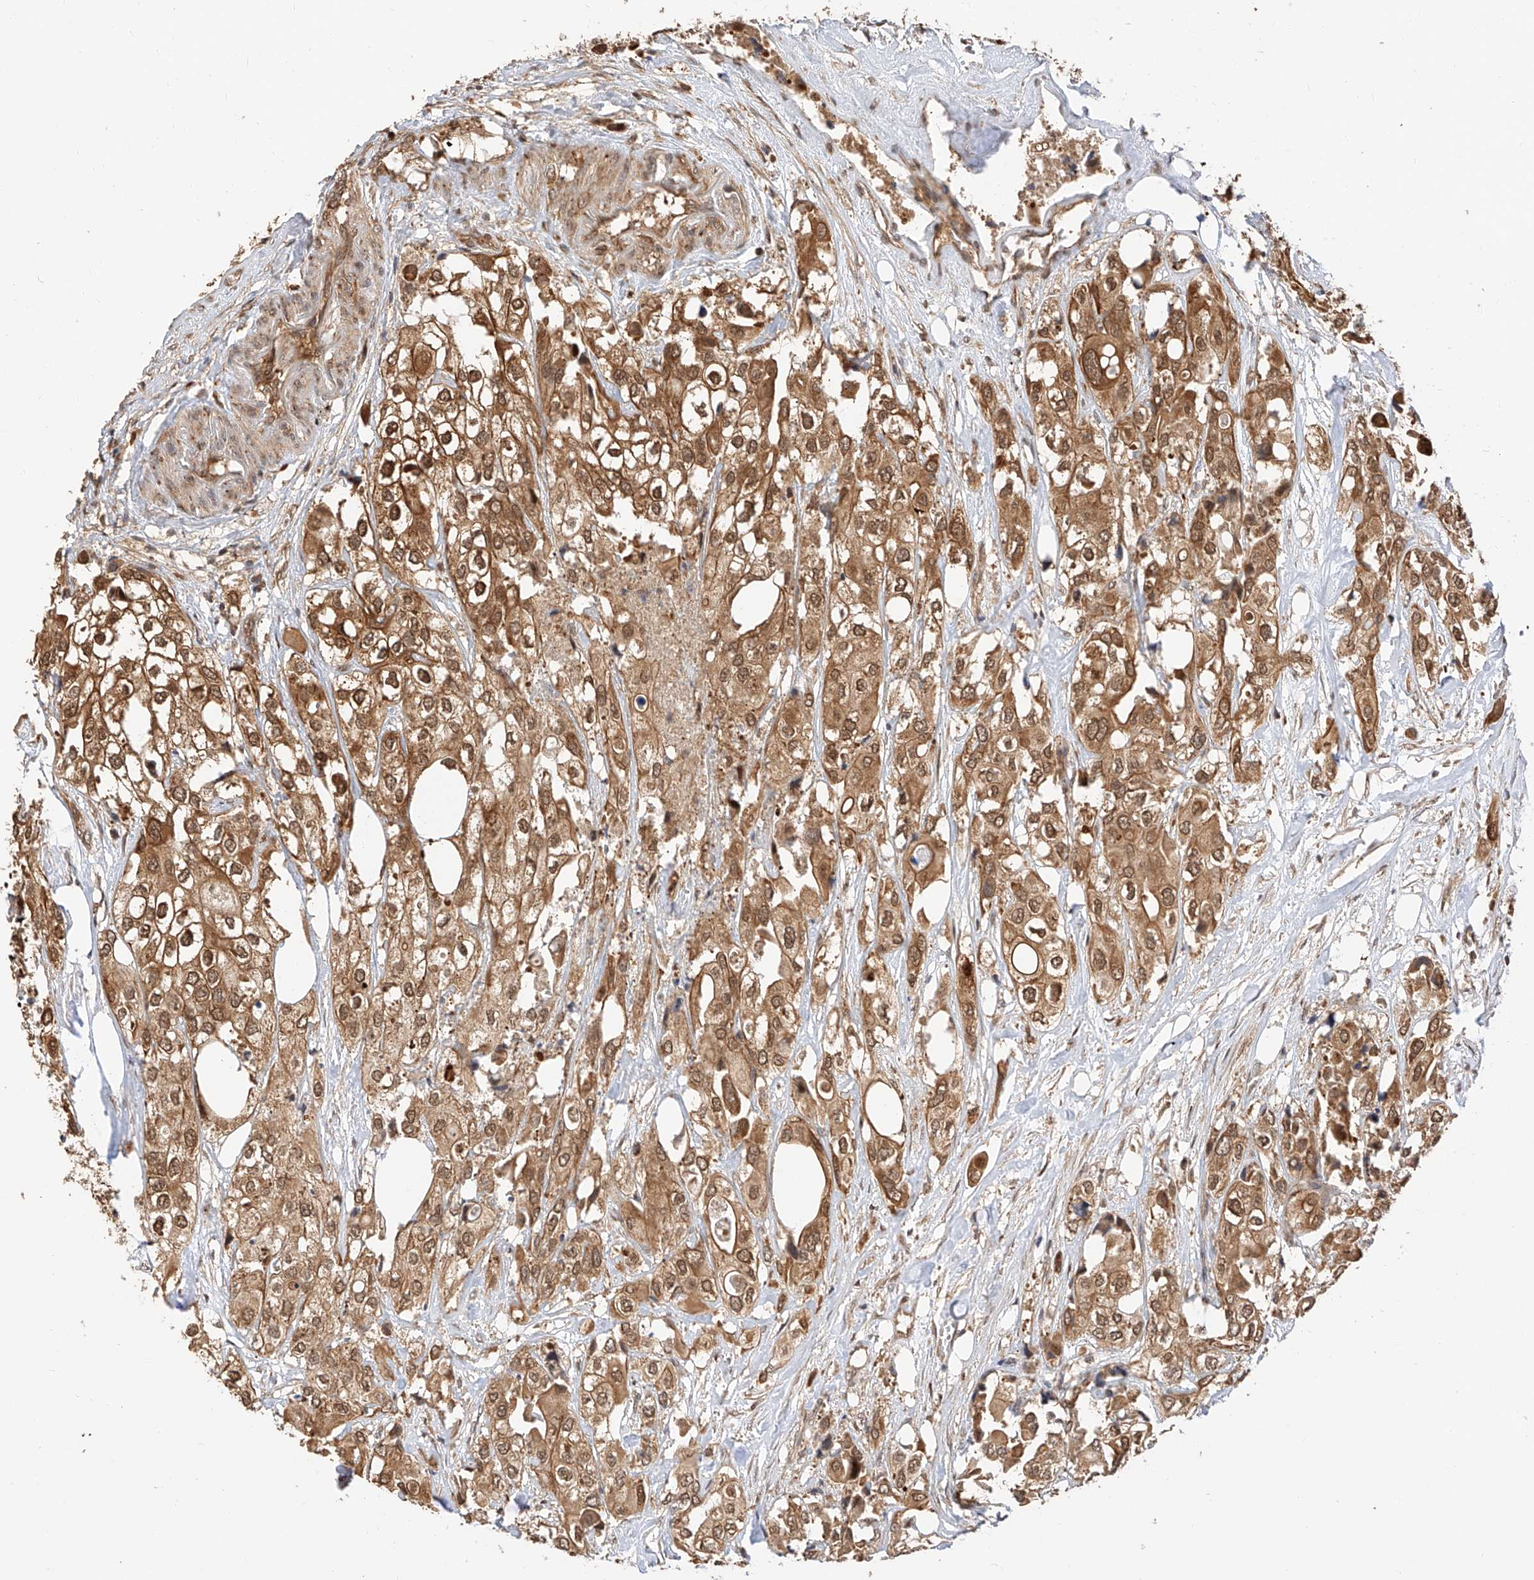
{"staining": {"intensity": "moderate", "quantity": ">75%", "location": "cytoplasmic/membranous,nuclear"}, "tissue": "urothelial cancer", "cell_type": "Tumor cells", "image_type": "cancer", "snomed": [{"axis": "morphology", "description": "Urothelial carcinoma, High grade"}, {"axis": "topography", "description": "Urinary bladder"}], "caption": "An image of urothelial carcinoma (high-grade) stained for a protein displays moderate cytoplasmic/membranous and nuclear brown staining in tumor cells.", "gene": "EIF4H", "patient": {"sex": "male", "age": 64}}